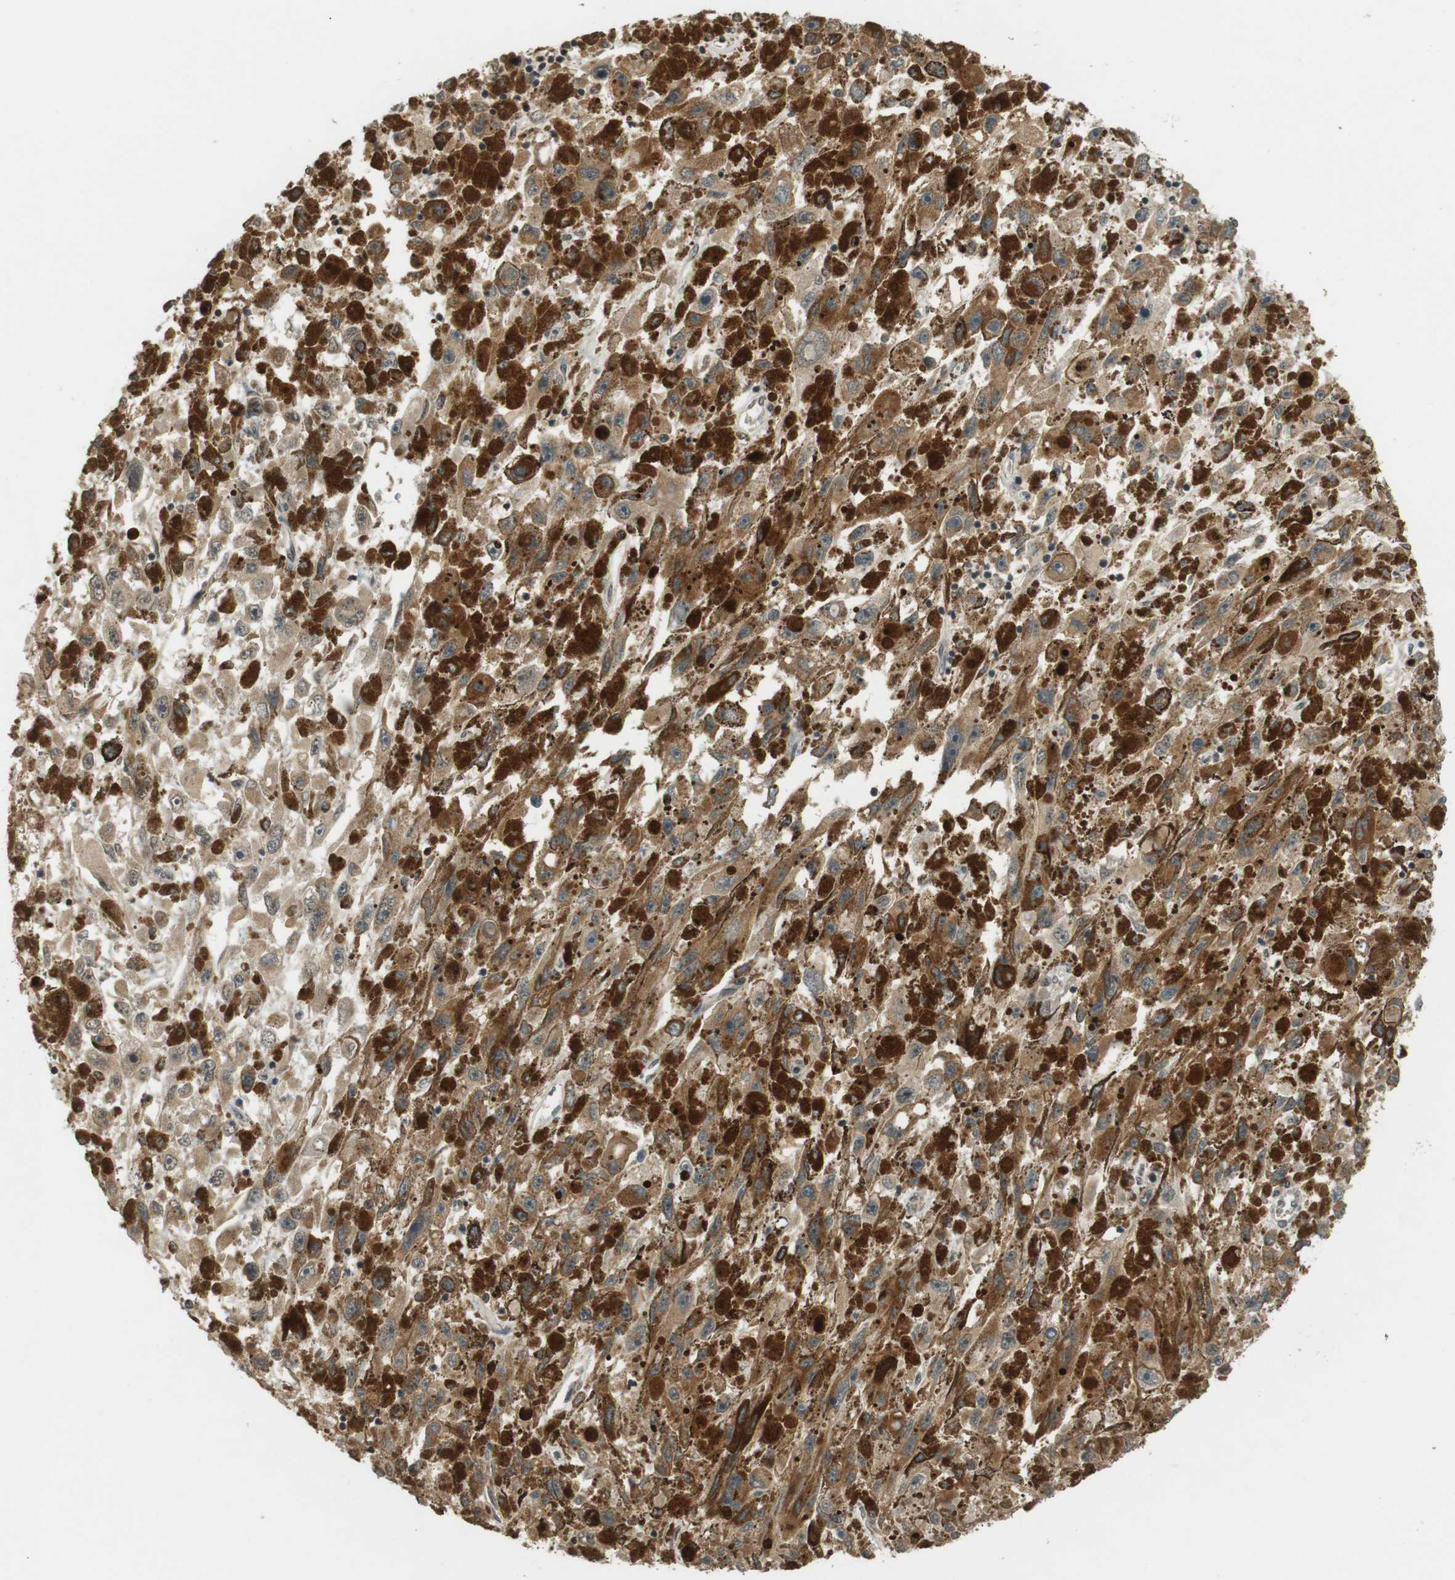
{"staining": {"intensity": "moderate", "quantity": ">75%", "location": "cytoplasmic/membranous"}, "tissue": "melanoma", "cell_type": "Tumor cells", "image_type": "cancer", "snomed": [{"axis": "morphology", "description": "Malignant melanoma, NOS"}, {"axis": "topography", "description": "Skin"}], "caption": "A brown stain highlights moderate cytoplasmic/membranous expression of a protein in human malignant melanoma tumor cells.", "gene": "SRR", "patient": {"sex": "female", "age": 104}}